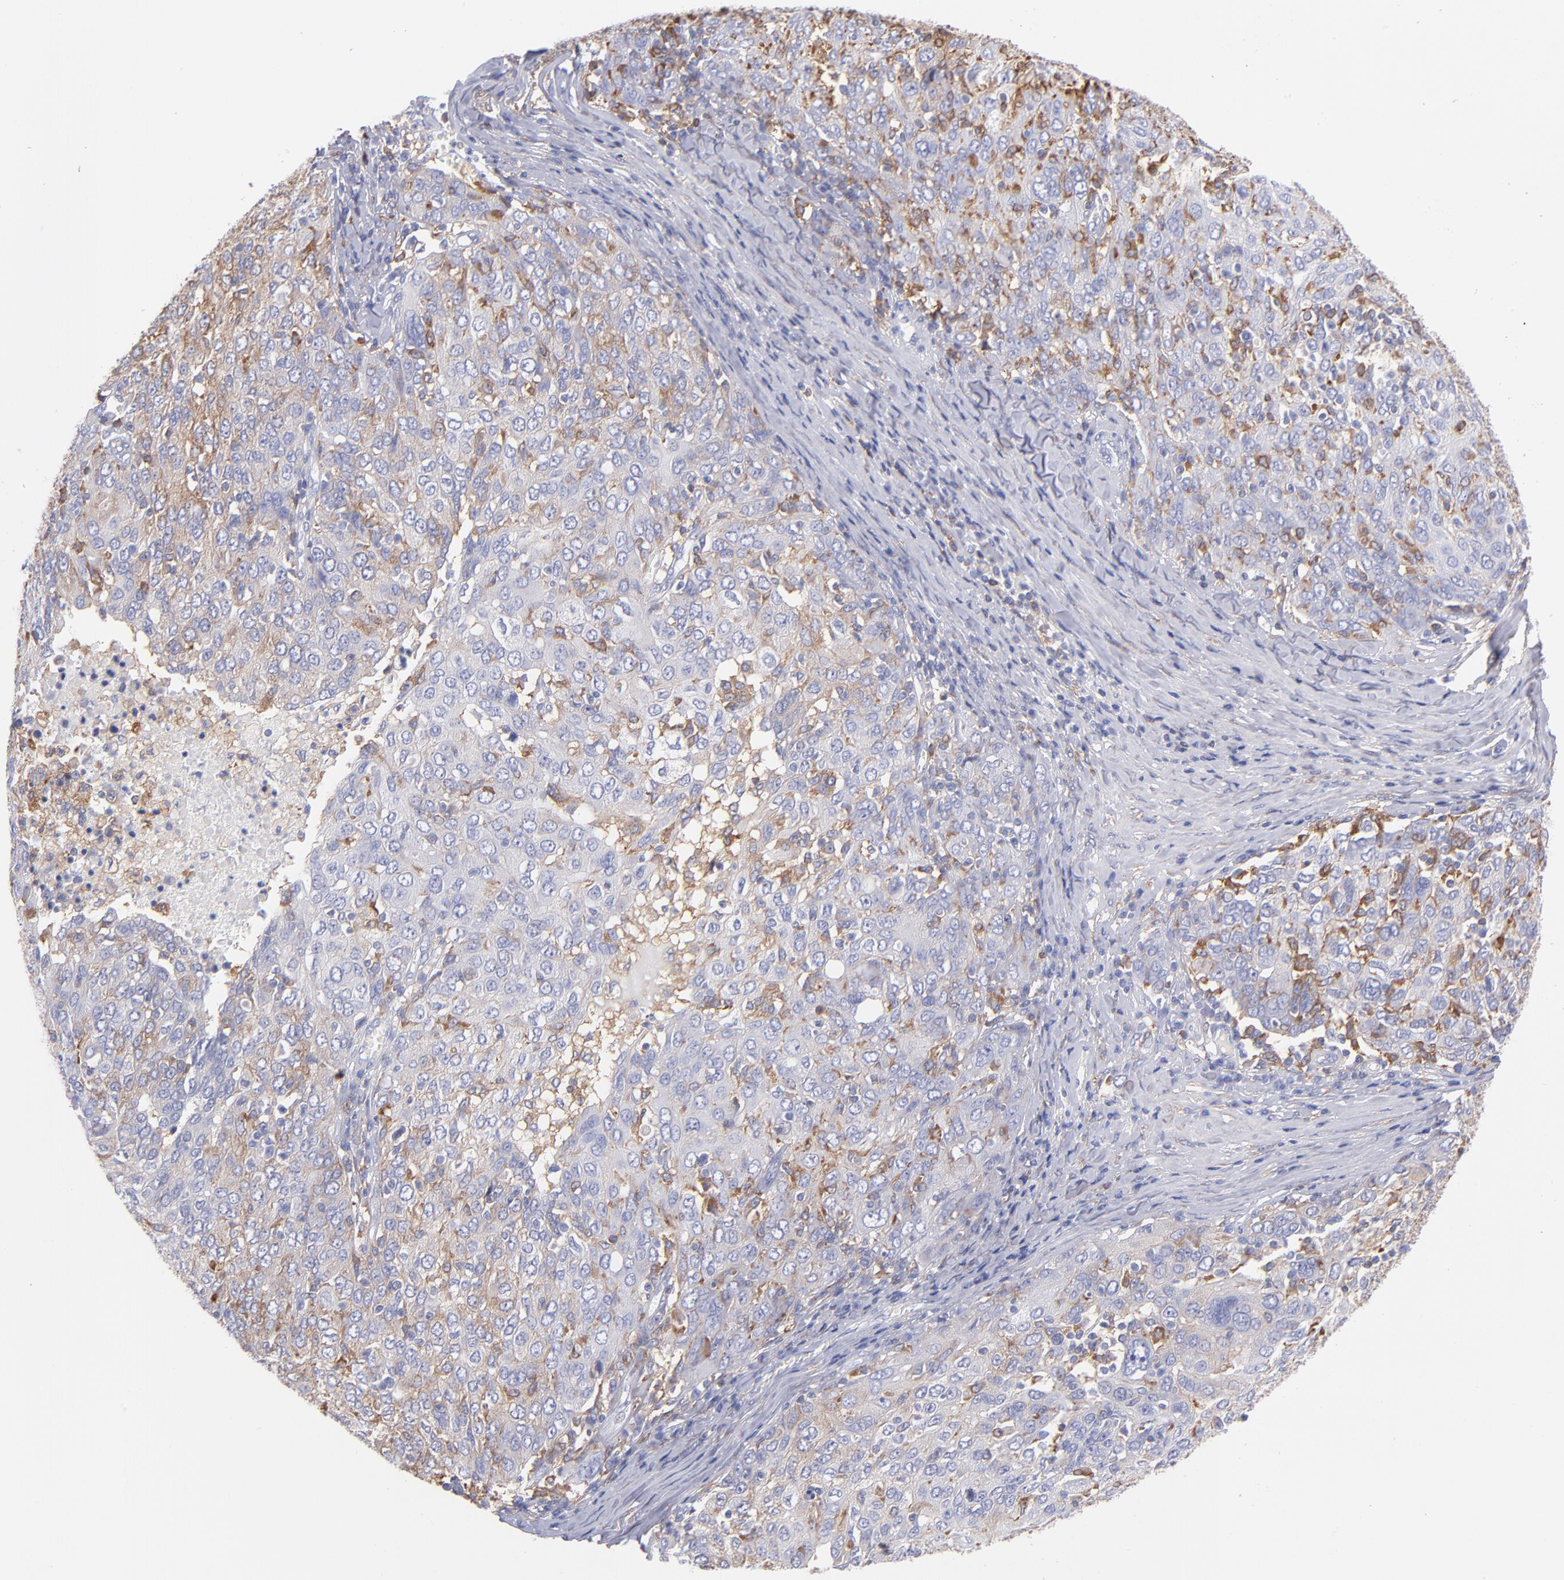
{"staining": {"intensity": "moderate", "quantity": "25%-75%", "location": "cytoplasmic/membranous"}, "tissue": "ovarian cancer", "cell_type": "Tumor cells", "image_type": "cancer", "snomed": [{"axis": "morphology", "description": "Carcinoma, endometroid"}, {"axis": "topography", "description": "Ovary"}], "caption": "Moderate cytoplasmic/membranous expression for a protein is present in approximately 25%-75% of tumor cells of endometroid carcinoma (ovarian) using IHC.", "gene": "PRKCA", "patient": {"sex": "female", "age": 50}}